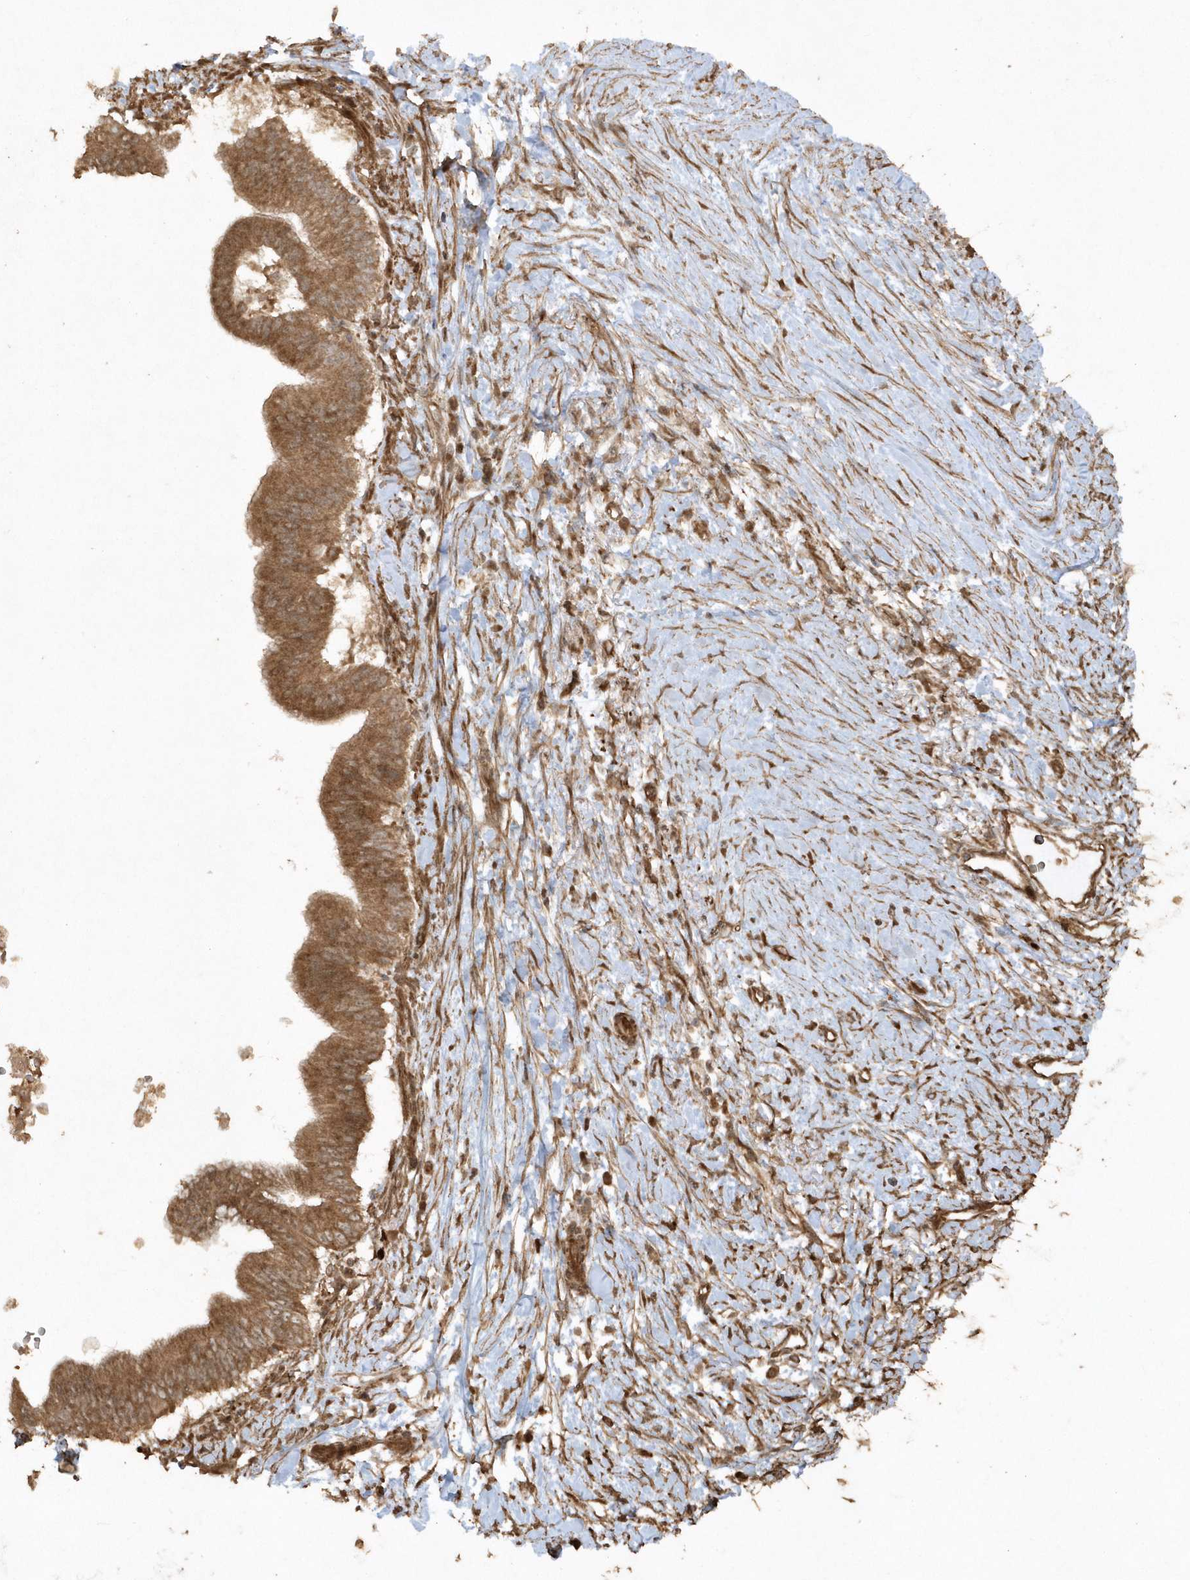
{"staining": {"intensity": "moderate", "quantity": ">75%", "location": "cytoplasmic/membranous"}, "tissue": "pancreatic cancer", "cell_type": "Tumor cells", "image_type": "cancer", "snomed": [{"axis": "morphology", "description": "Adenocarcinoma, NOS"}, {"axis": "topography", "description": "Pancreas"}], "caption": "Pancreatic cancer (adenocarcinoma) stained for a protein reveals moderate cytoplasmic/membranous positivity in tumor cells.", "gene": "AVPI1", "patient": {"sex": "male", "age": 68}}